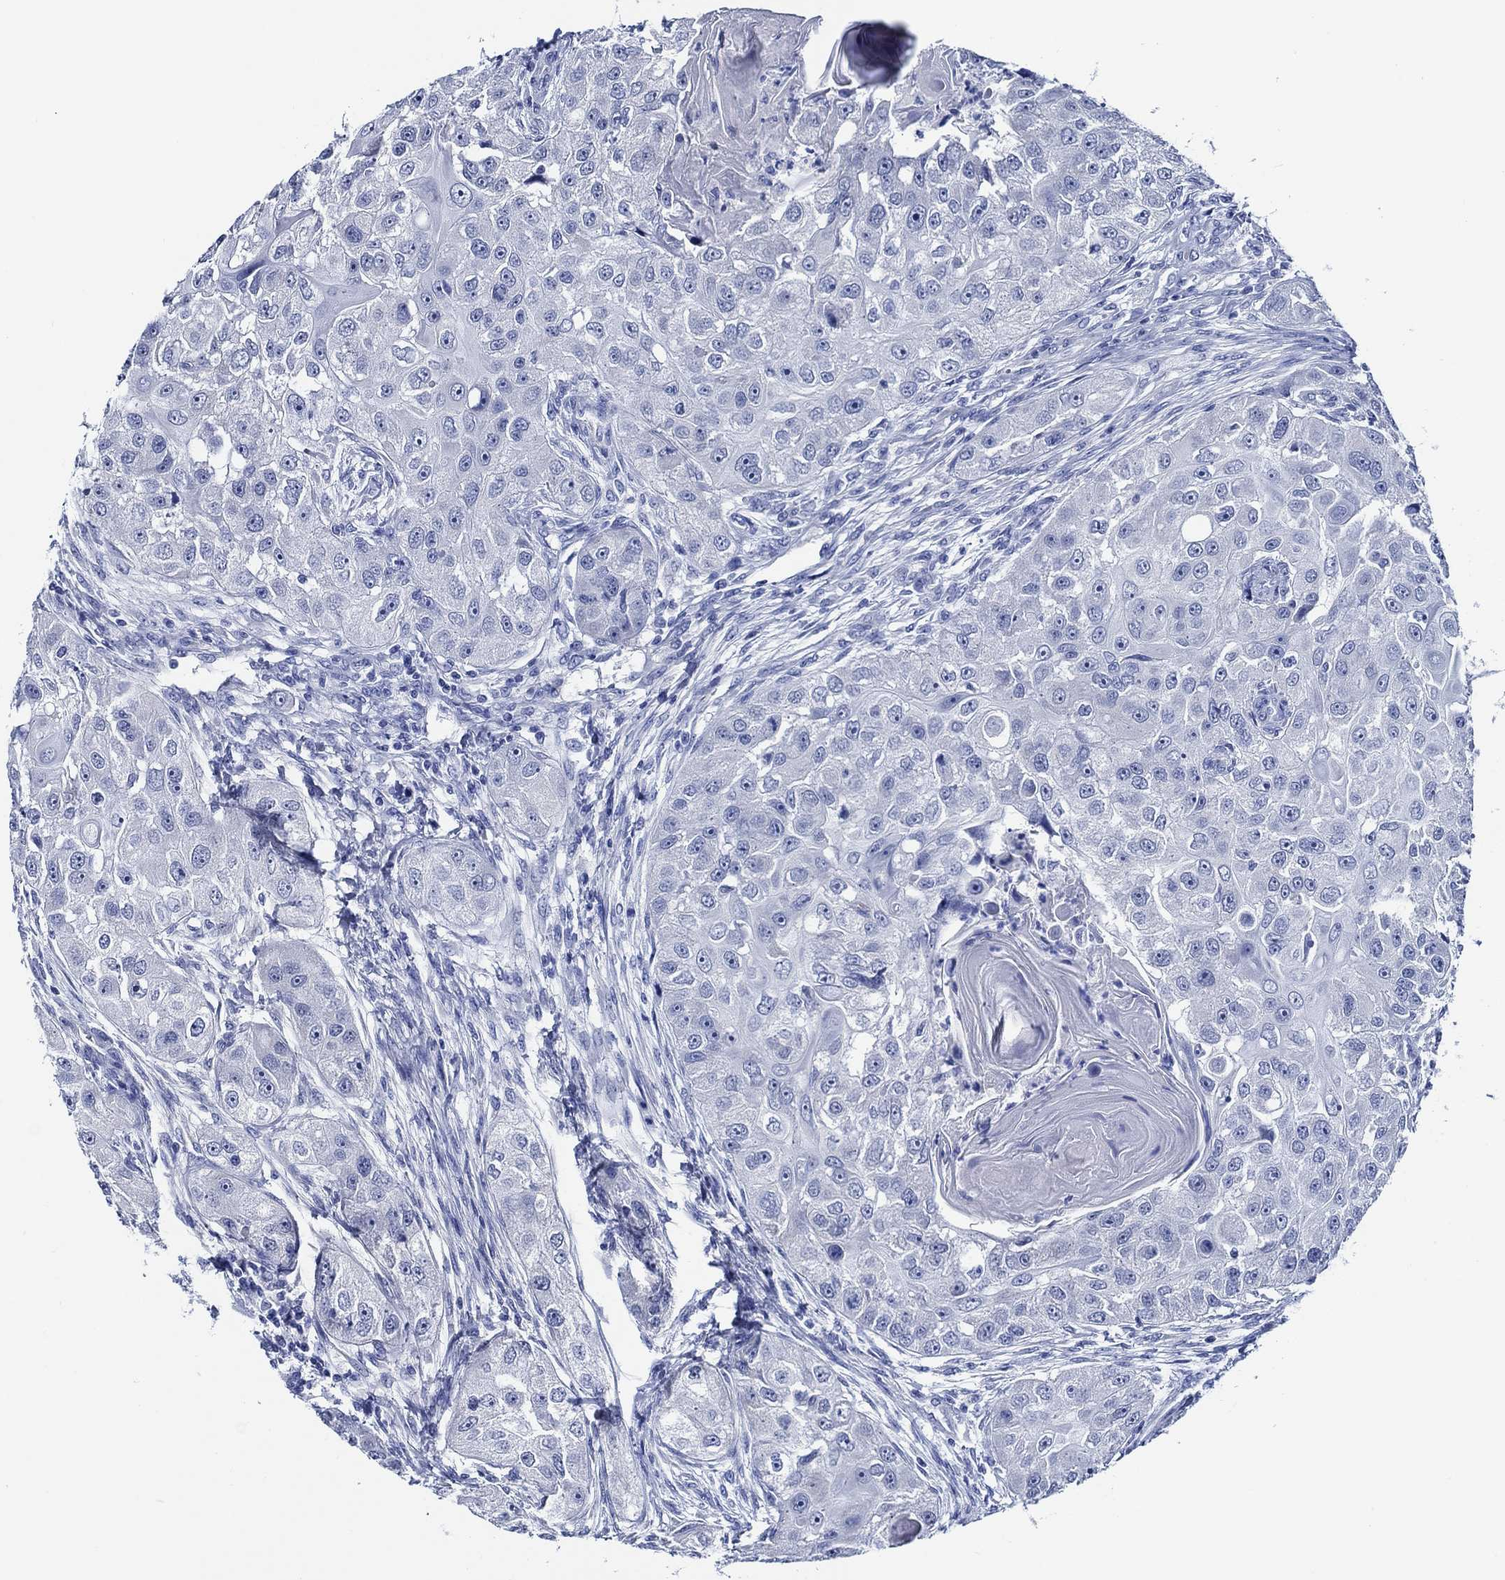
{"staining": {"intensity": "negative", "quantity": "none", "location": "none"}, "tissue": "head and neck cancer", "cell_type": "Tumor cells", "image_type": "cancer", "snomed": [{"axis": "morphology", "description": "Squamous cell carcinoma, NOS"}, {"axis": "topography", "description": "Head-Neck"}], "caption": "The IHC histopathology image has no significant staining in tumor cells of head and neck cancer (squamous cell carcinoma) tissue.", "gene": "WDR62", "patient": {"sex": "male", "age": 51}}